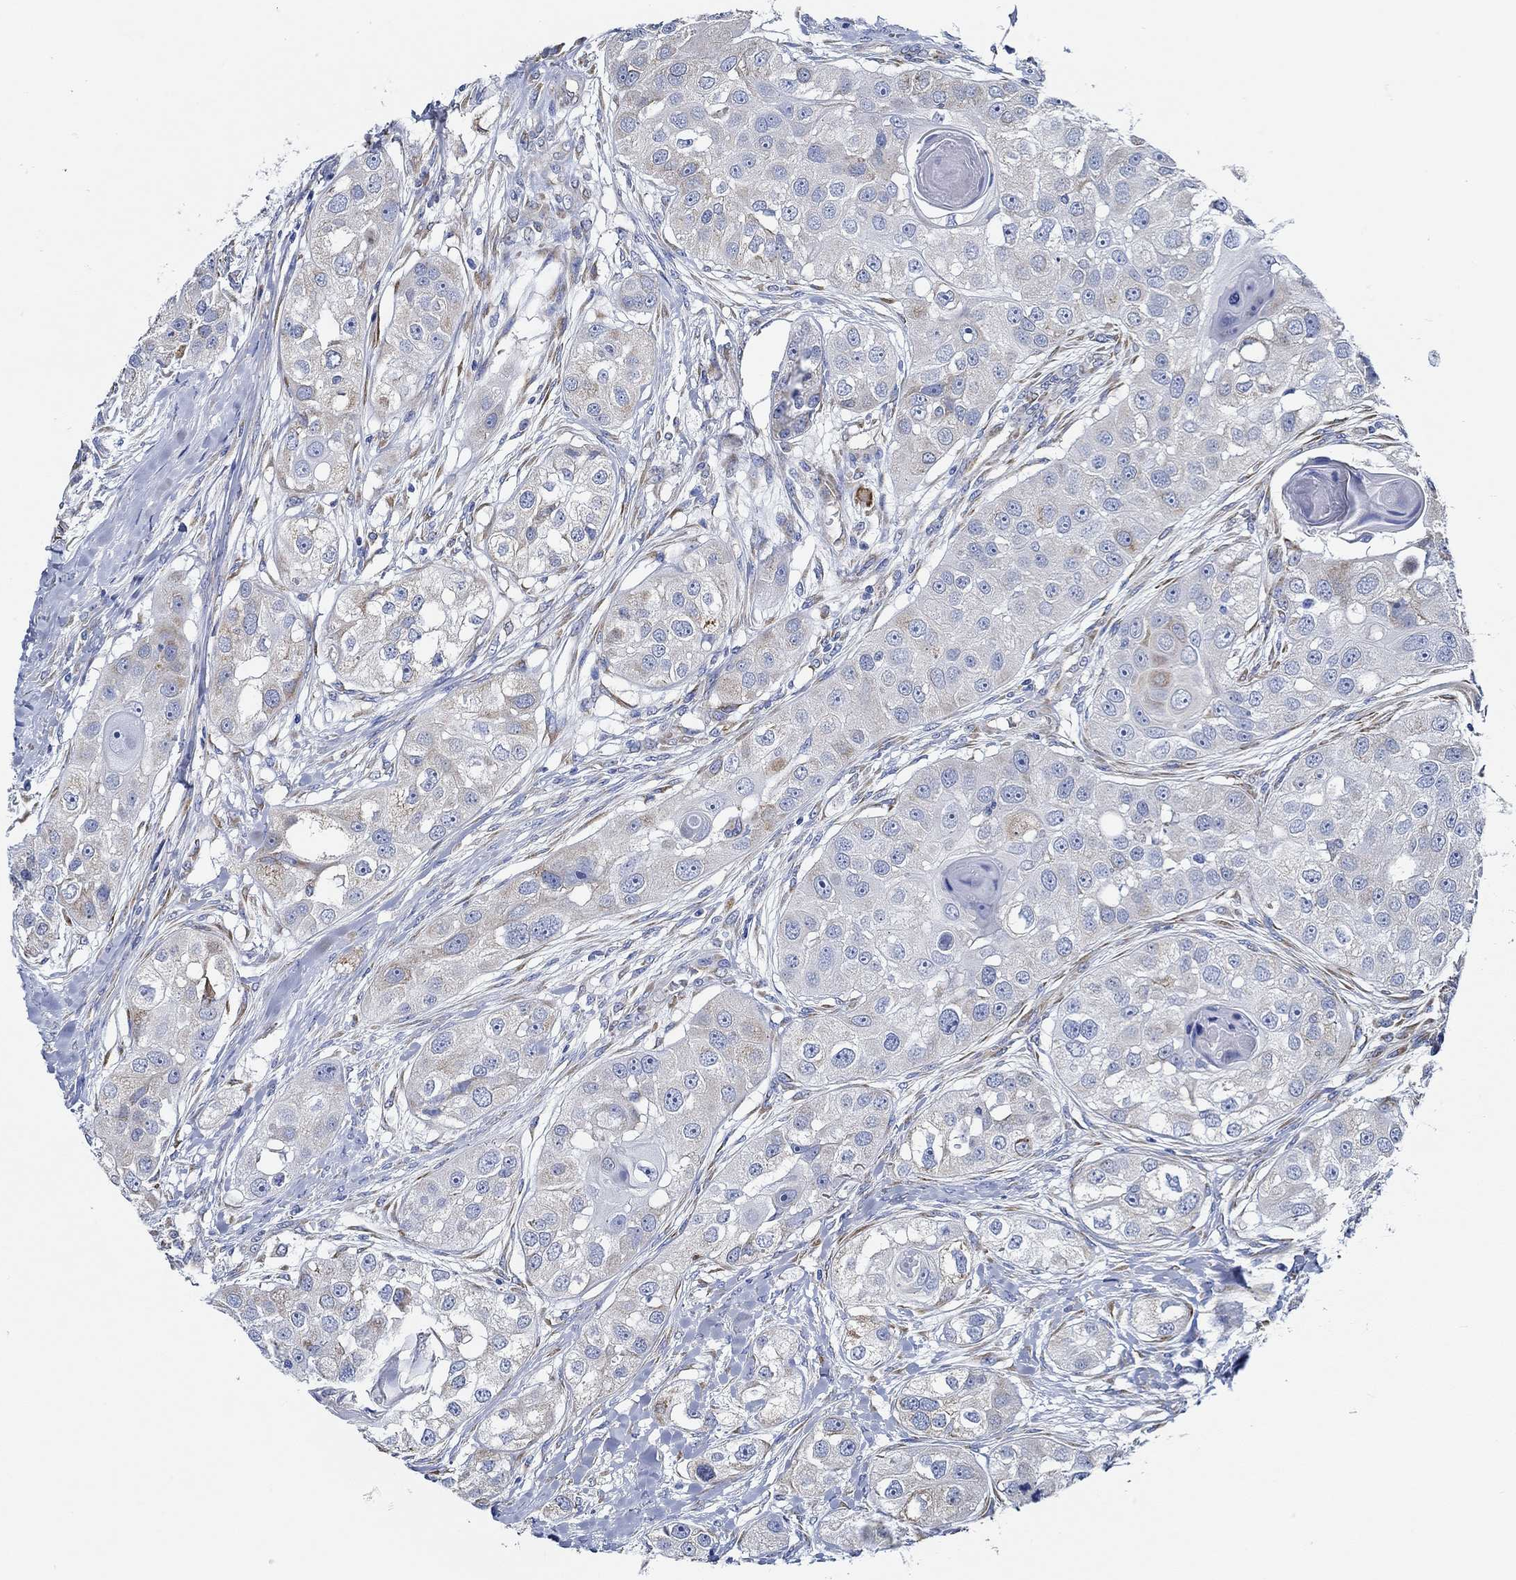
{"staining": {"intensity": "weak", "quantity": "<25%", "location": "cytoplasmic/membranous"}, "tissue": "head and neck cancer", "cell_type": "Tumor cells", "image_type": "cancer", "snomed": [{"axis": "morphology", "description": "Normal tissue, NOS"}, {"axis": "morphology", "description": "Squamous cell carcinoma, NOS"}, {"axis": "topography", "description": "Skeletal muscle"}, {"axis": "topography", "description": "Head-Neck"}], "caption": "Human head and neck cancer stained for a protein using immunohistochemistry demonstrates no expression in tumor cells.", "gene": "HECW2", "patient": {"sex": "male", "age": 51}}